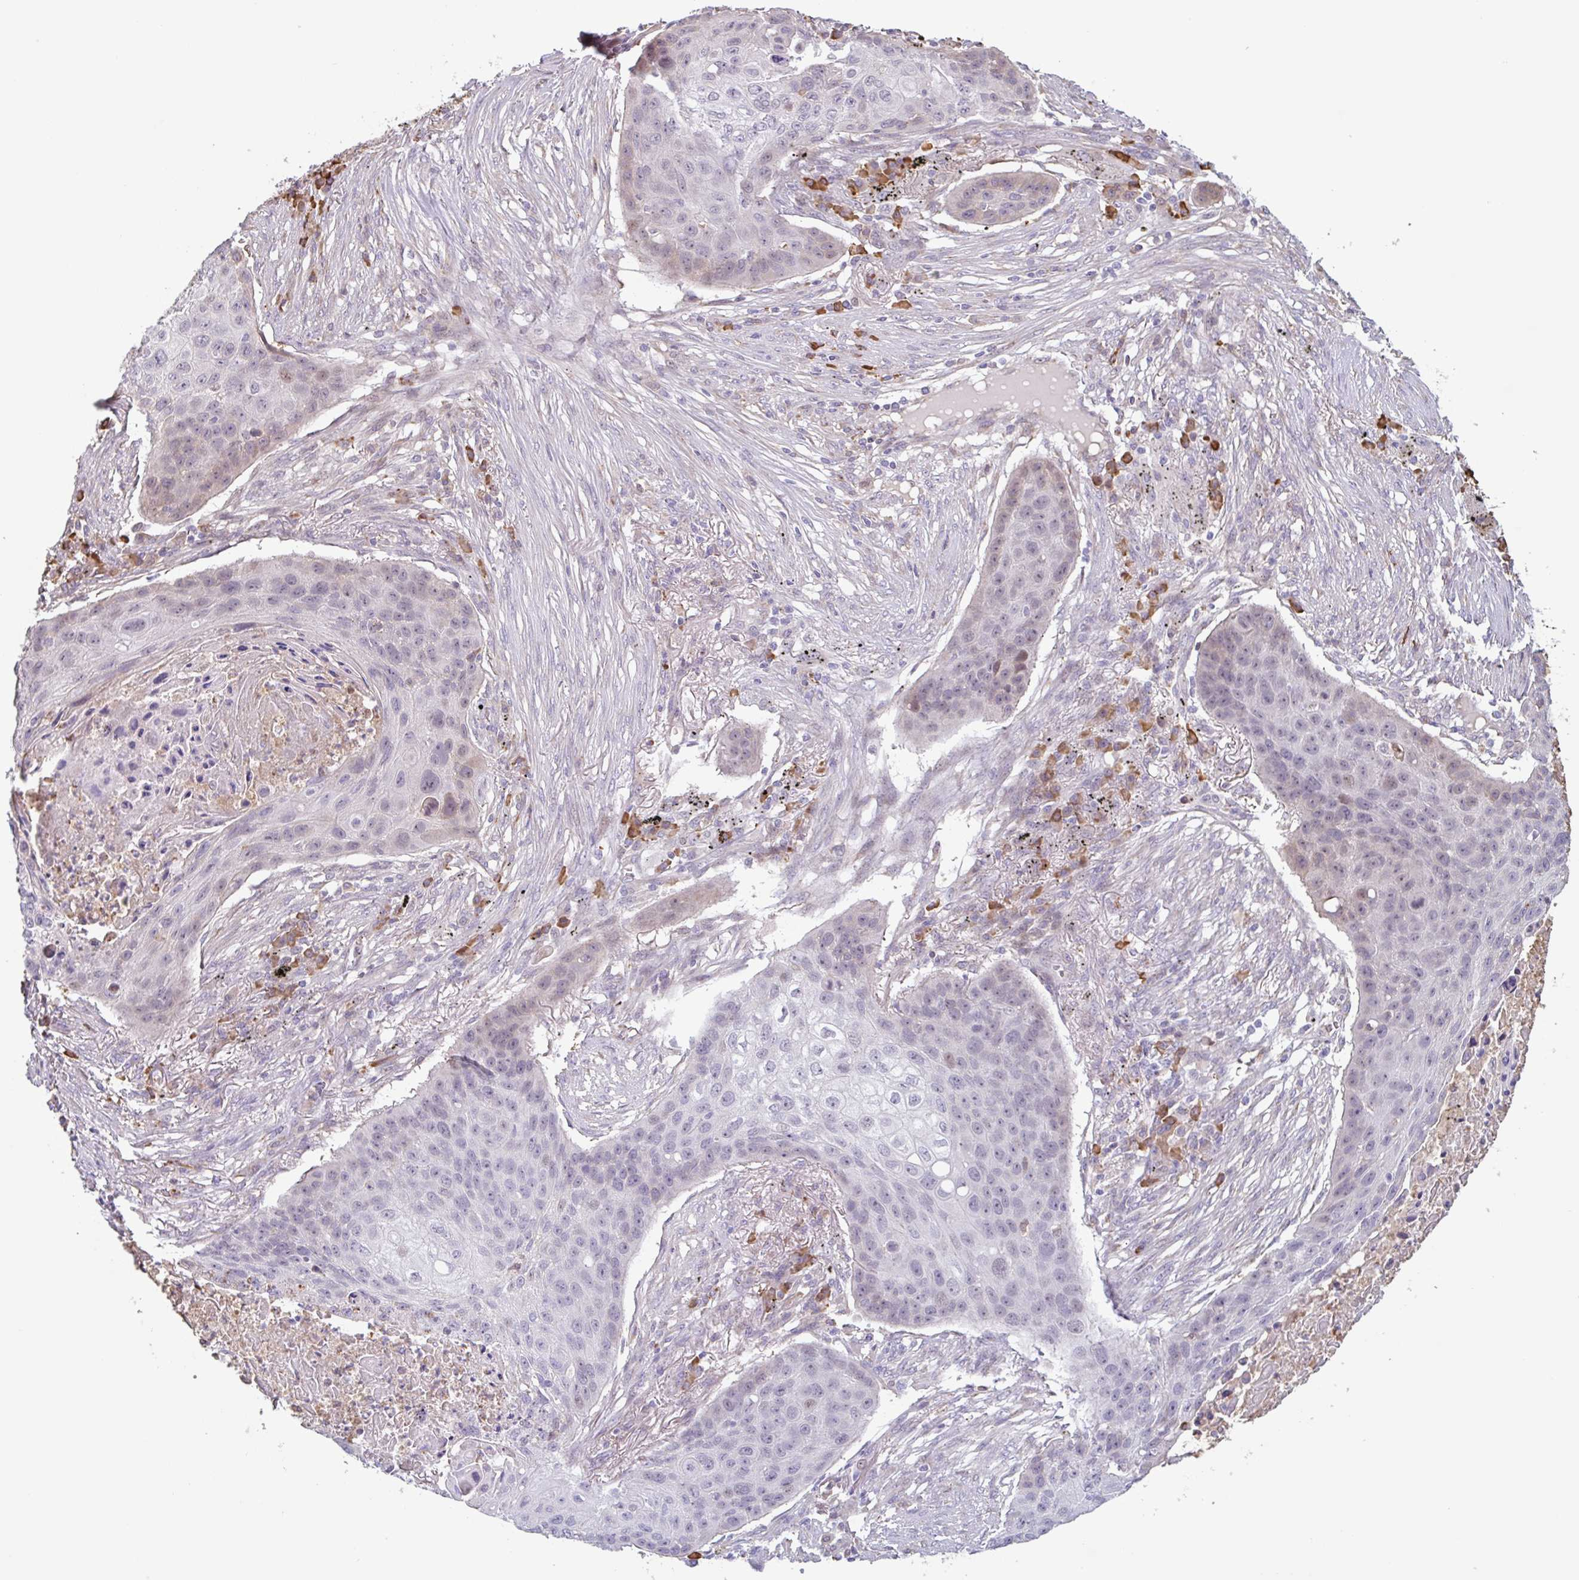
{"staining": {"intensity": "weak", "quantity": "<25%", "location": "nuclear"}, "tissue": "lung cancer", "cell_type": "Tumor cells", "image_type": "cancer", "snomed": [{"axis": "morphology", "description": "Squamous cell carcinoma, NOS"}, {"axis": "topography", "description": "Lung"}], "caption": "Tumor cells are negative for protein expression in human lung cancer (squamous cell carcinoma).", "gene": "TAF1D", "patient": {"sex": "female", "age": 63}}